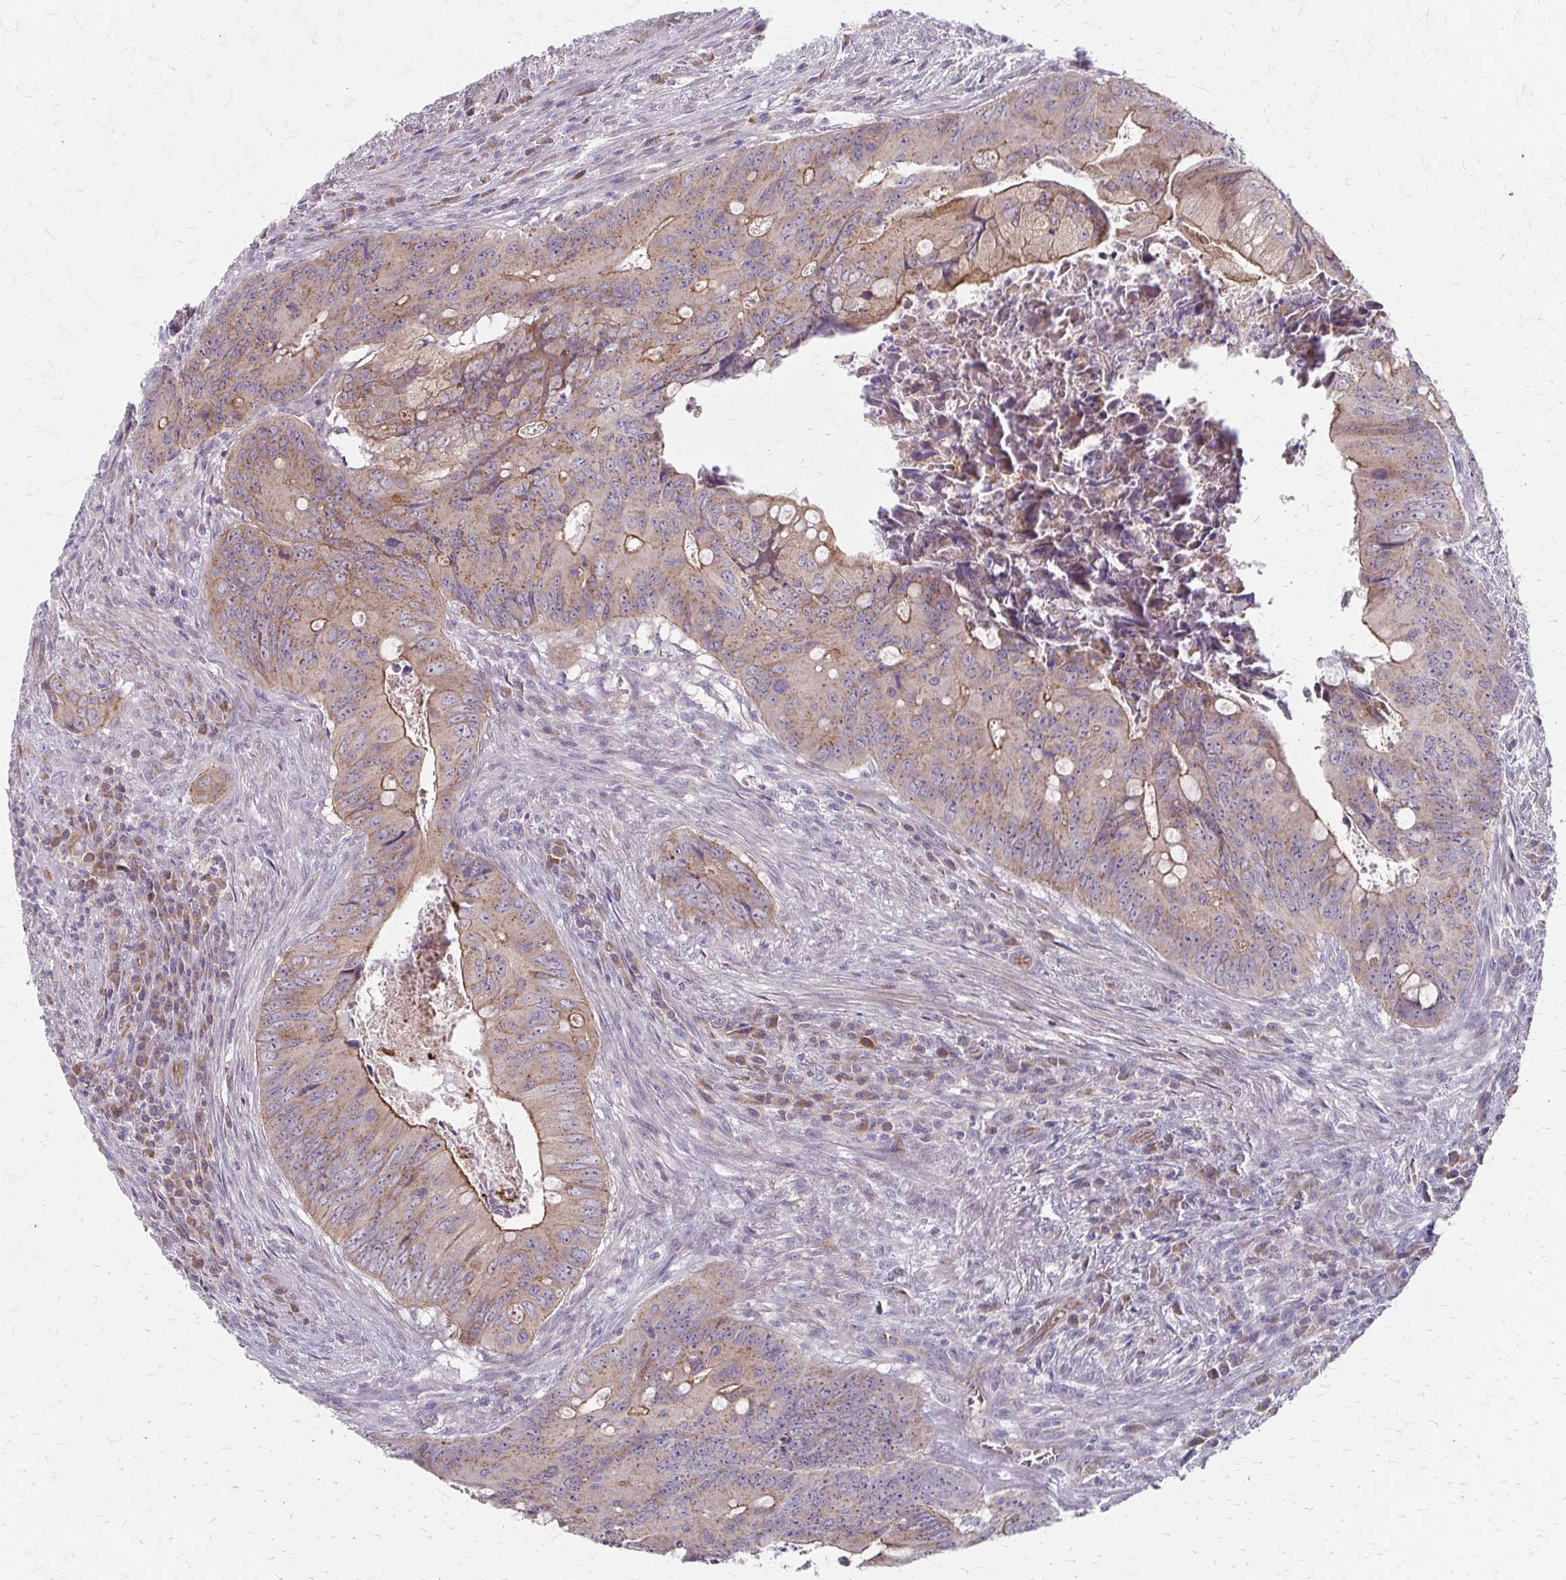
{"staining": {"intensity": "moderate", "quantity": ">75%", "location": "cytoplasmic/membranous"}, "tissue": "colorectal cancer", "cell_type": "Tumor cells", "image_type": "cancer", "snomed": [{"axis": "morphology", "description": "Adenocarcinoma, NOS"}, {"axis": "topography", "description": "Colon"}], "caption": "Immunohistochemistry (IHC) histopathology image of neoplastic tissue: colorectal cancer (adenocarcinoma) stained using immunohistochemistry (IHC) reveals medium levels of moderate protein expression localized specifically in the cytoplasmic/membranous of tumor cells, appearing as a cytoplasmic/membranous brown color.", "gene": "ZNF383", "patient": {"sex": "female", "age": 74}}